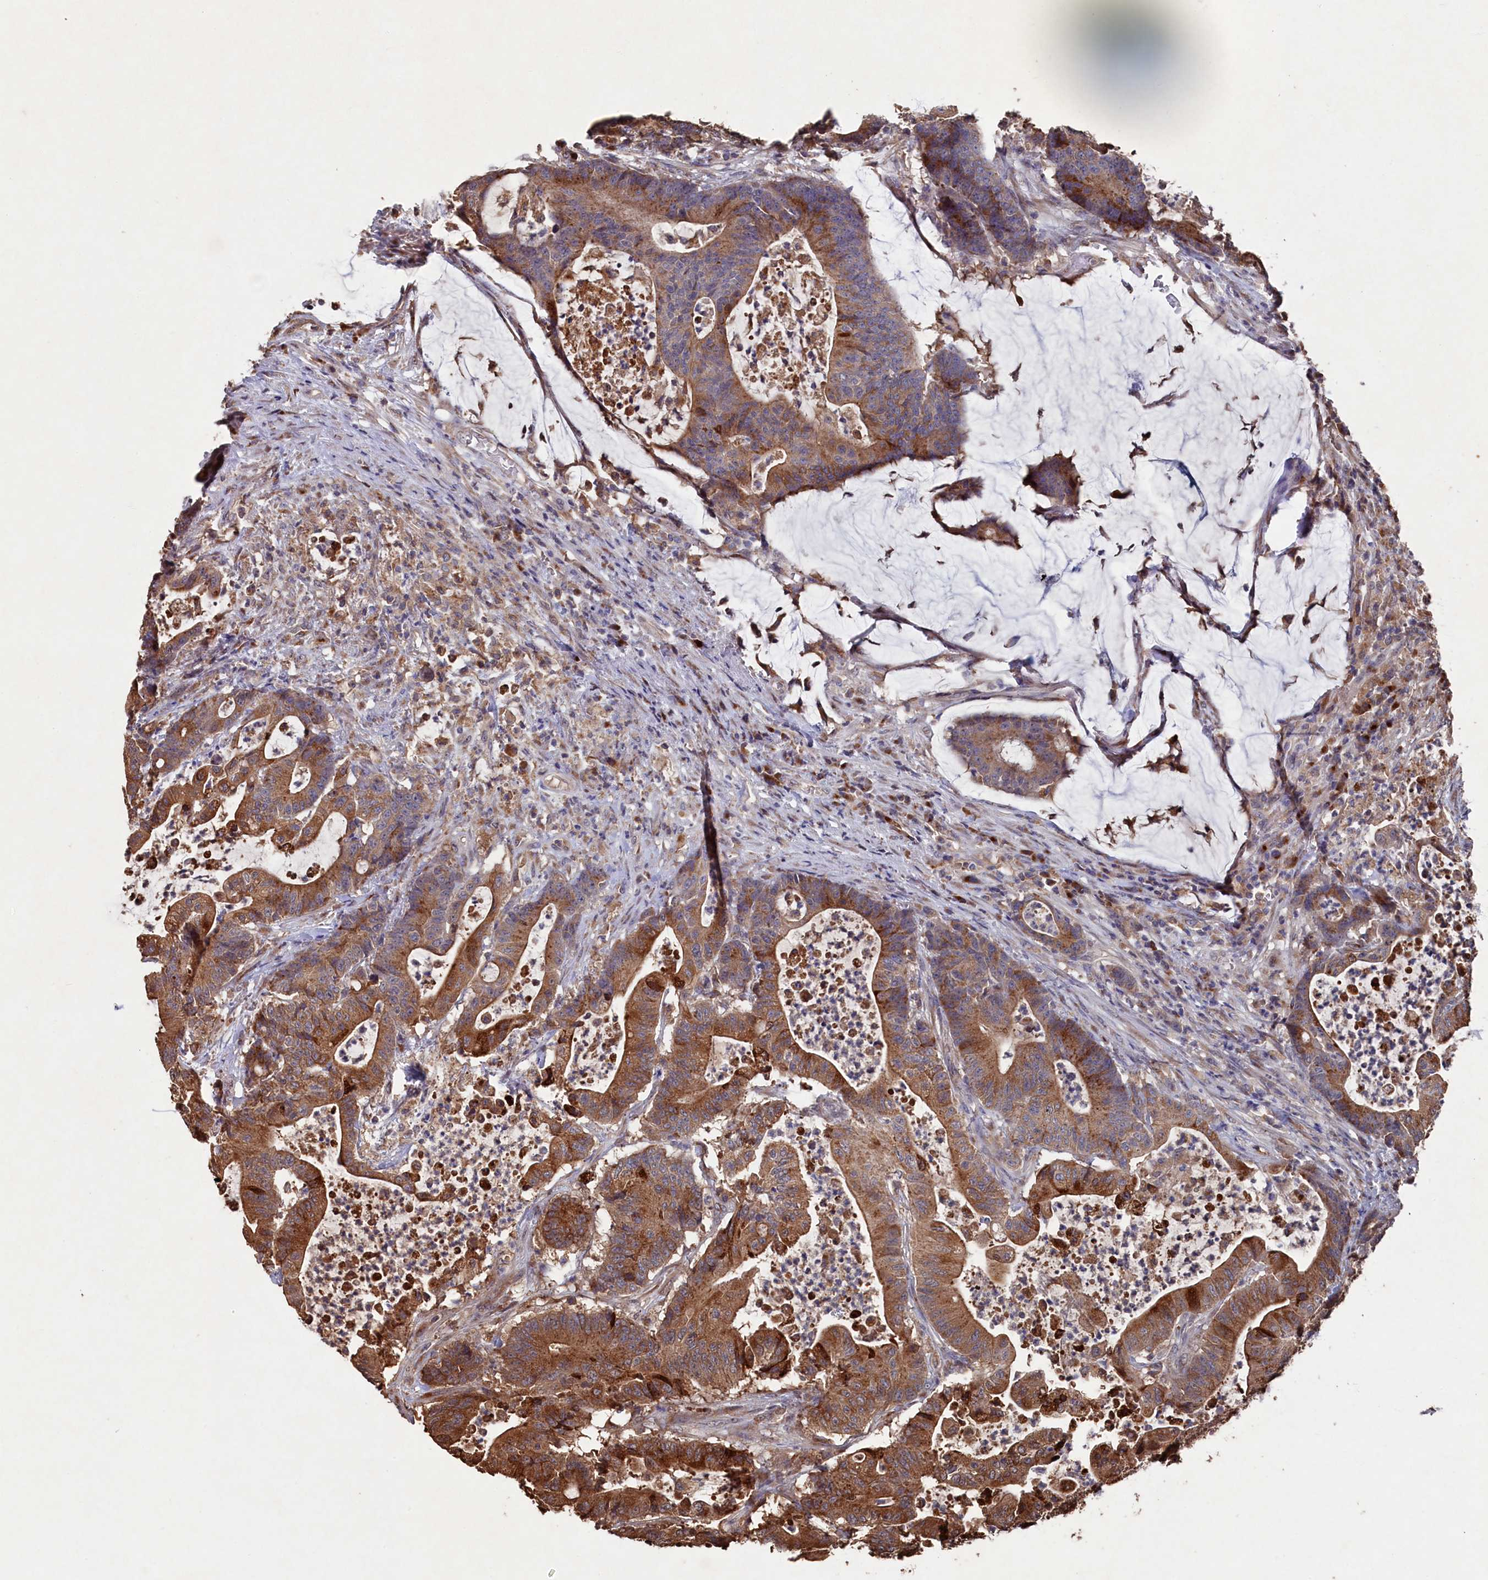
{"staining": {"intensity": "moderate", "quantity": ">75%", "location": "cytoplasmic/membranous"}, "tissue": "colorectal cancer", "cell_type": "Tumor cells", "image_type": "cancer", "snomed": [{"axis": "morphology", "description": "Adenocarcinoma, NOS"}, {"axis": "topography", "description": "Colon"}], "caption": "Immunohistochemistry (DAB) staining of colorectal adenocarcinoma exhibits moderate cytoplasmic/membranous protein staining in approximately >75% of tumor cells. (IHC, brightfield microscopy, high magnification).", "gene": "NAA60", "patient": {"sex": "female", "age": 84}}